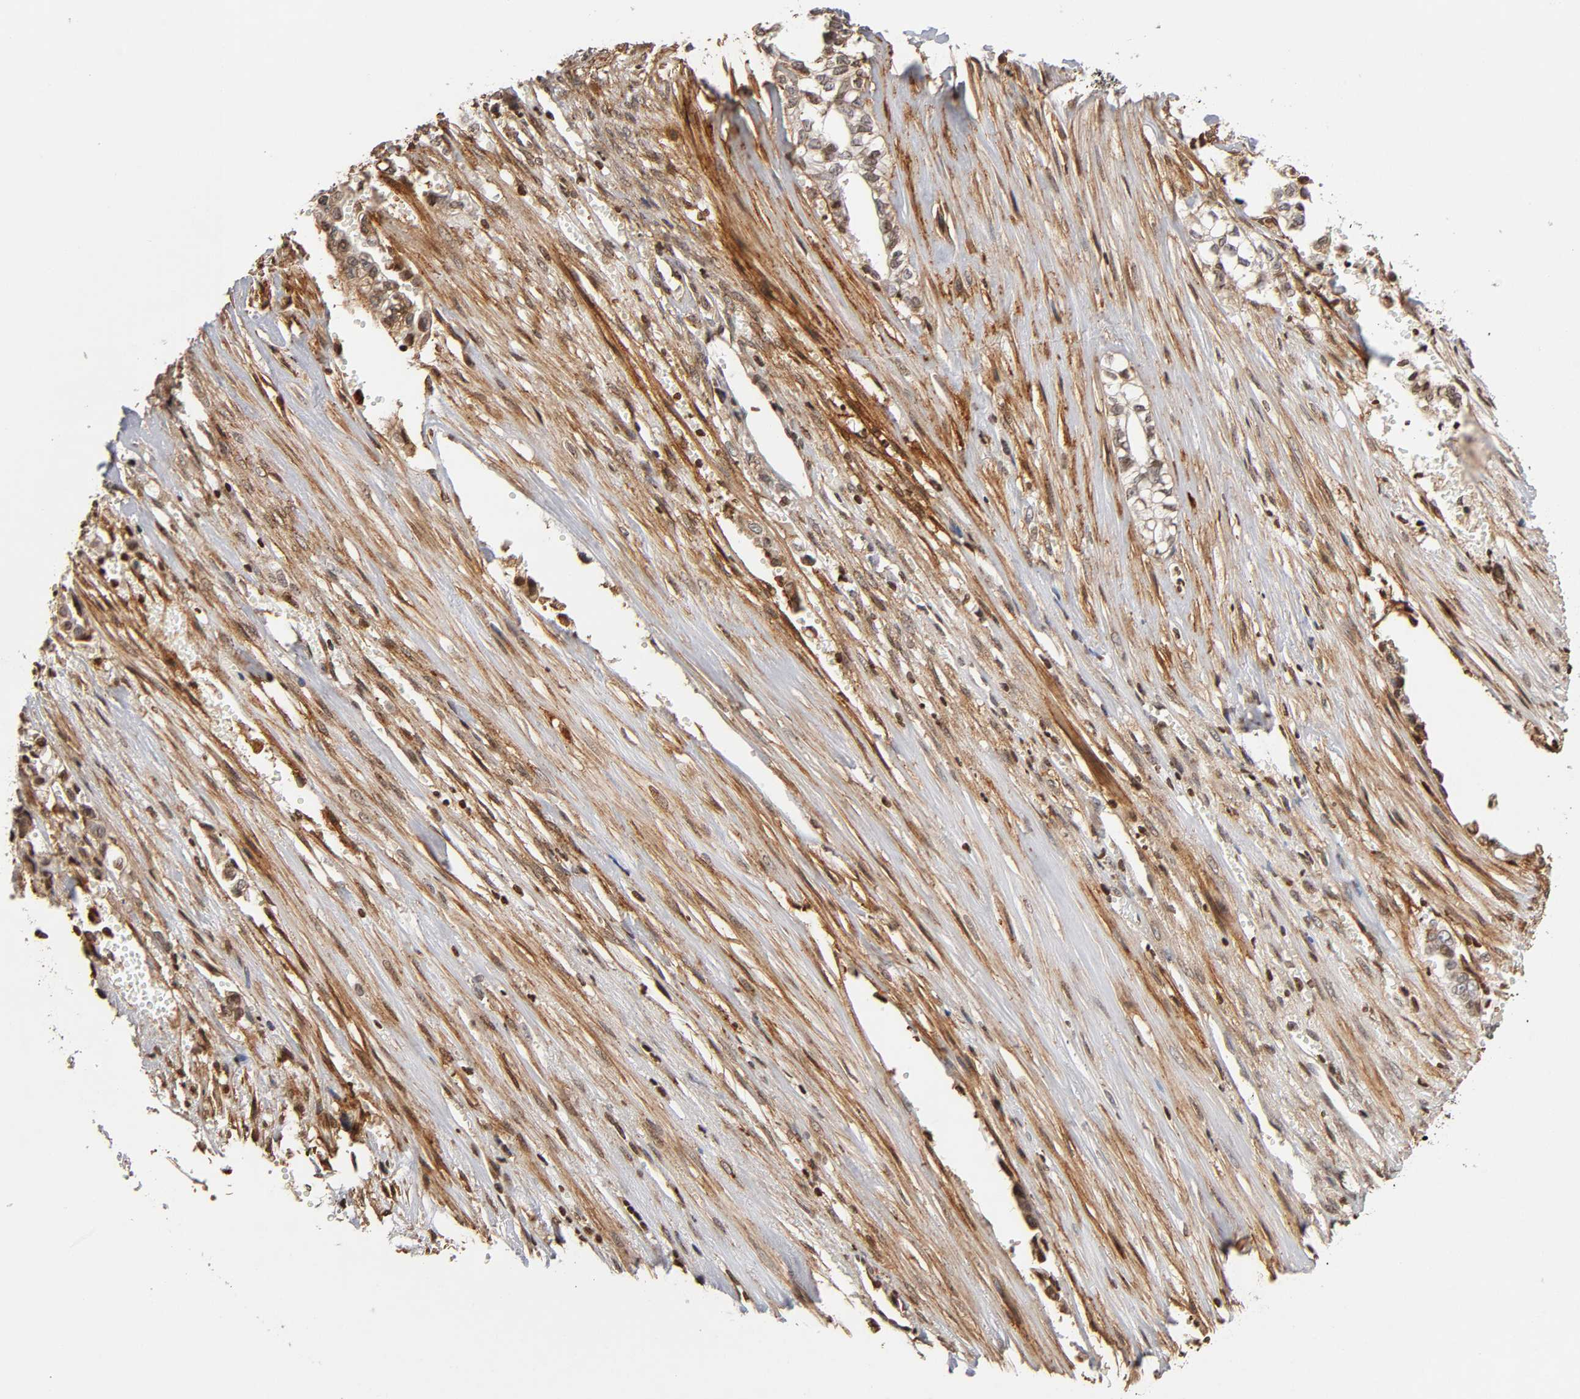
{"staining": {"intensity": "weak", "quantity": "<25%", "location": "cytoplasmic/membranous"}, "tissue": "liver cancer", "cell_type": "Tumor cells", "image_type": "cancer", "snomed": [{"axis": "morphology", "description": "Cholangiocarcinoma"}, {"axis": "topography", "description": "Liver"}], "caption": "Tumor cells are negative for protein expression in human liver cholangiocarcinoma.", "gene": "ITGAV", "patient": {"sex": "female", "age": 70}}